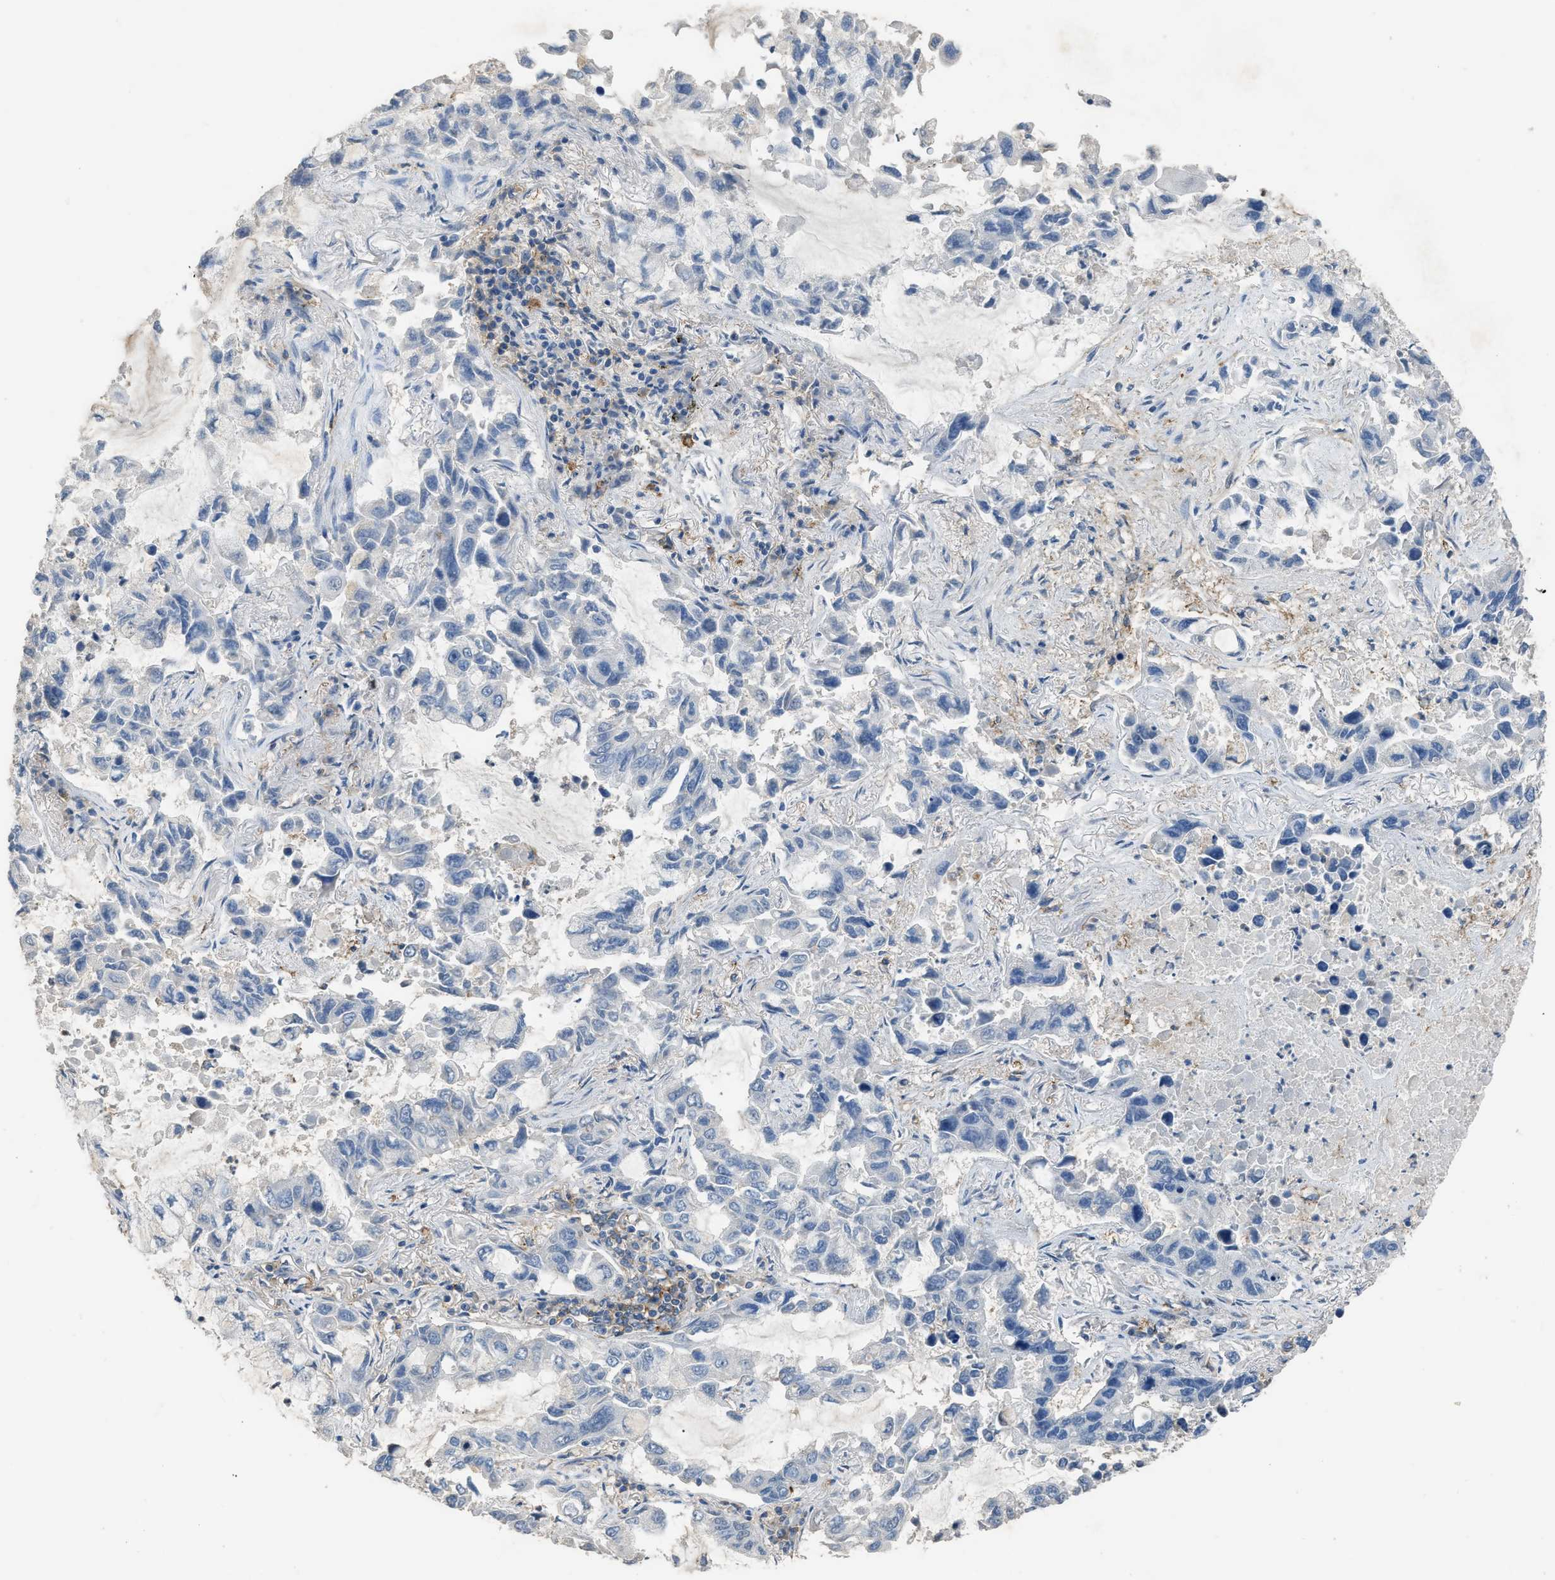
{"staining": {"intensity": "negative", "quantity": "none", "location": "none"}, "tissue": "lung cancer", "cell_type": "Tumor cells", "image_type": "cancer", "snomed": [{"axis": "morphology", "description": "Adenocarcinoma, NOS"}, {"axis": "topography", "description": "Lung"}], "caption": "Human lung adenocarcinoma stained for a protein using immunohistochemistry (IHC) shows no expression in tumor cells.", "gene": "OR51E1", "patient": {"sex": "male", "age": 64}}